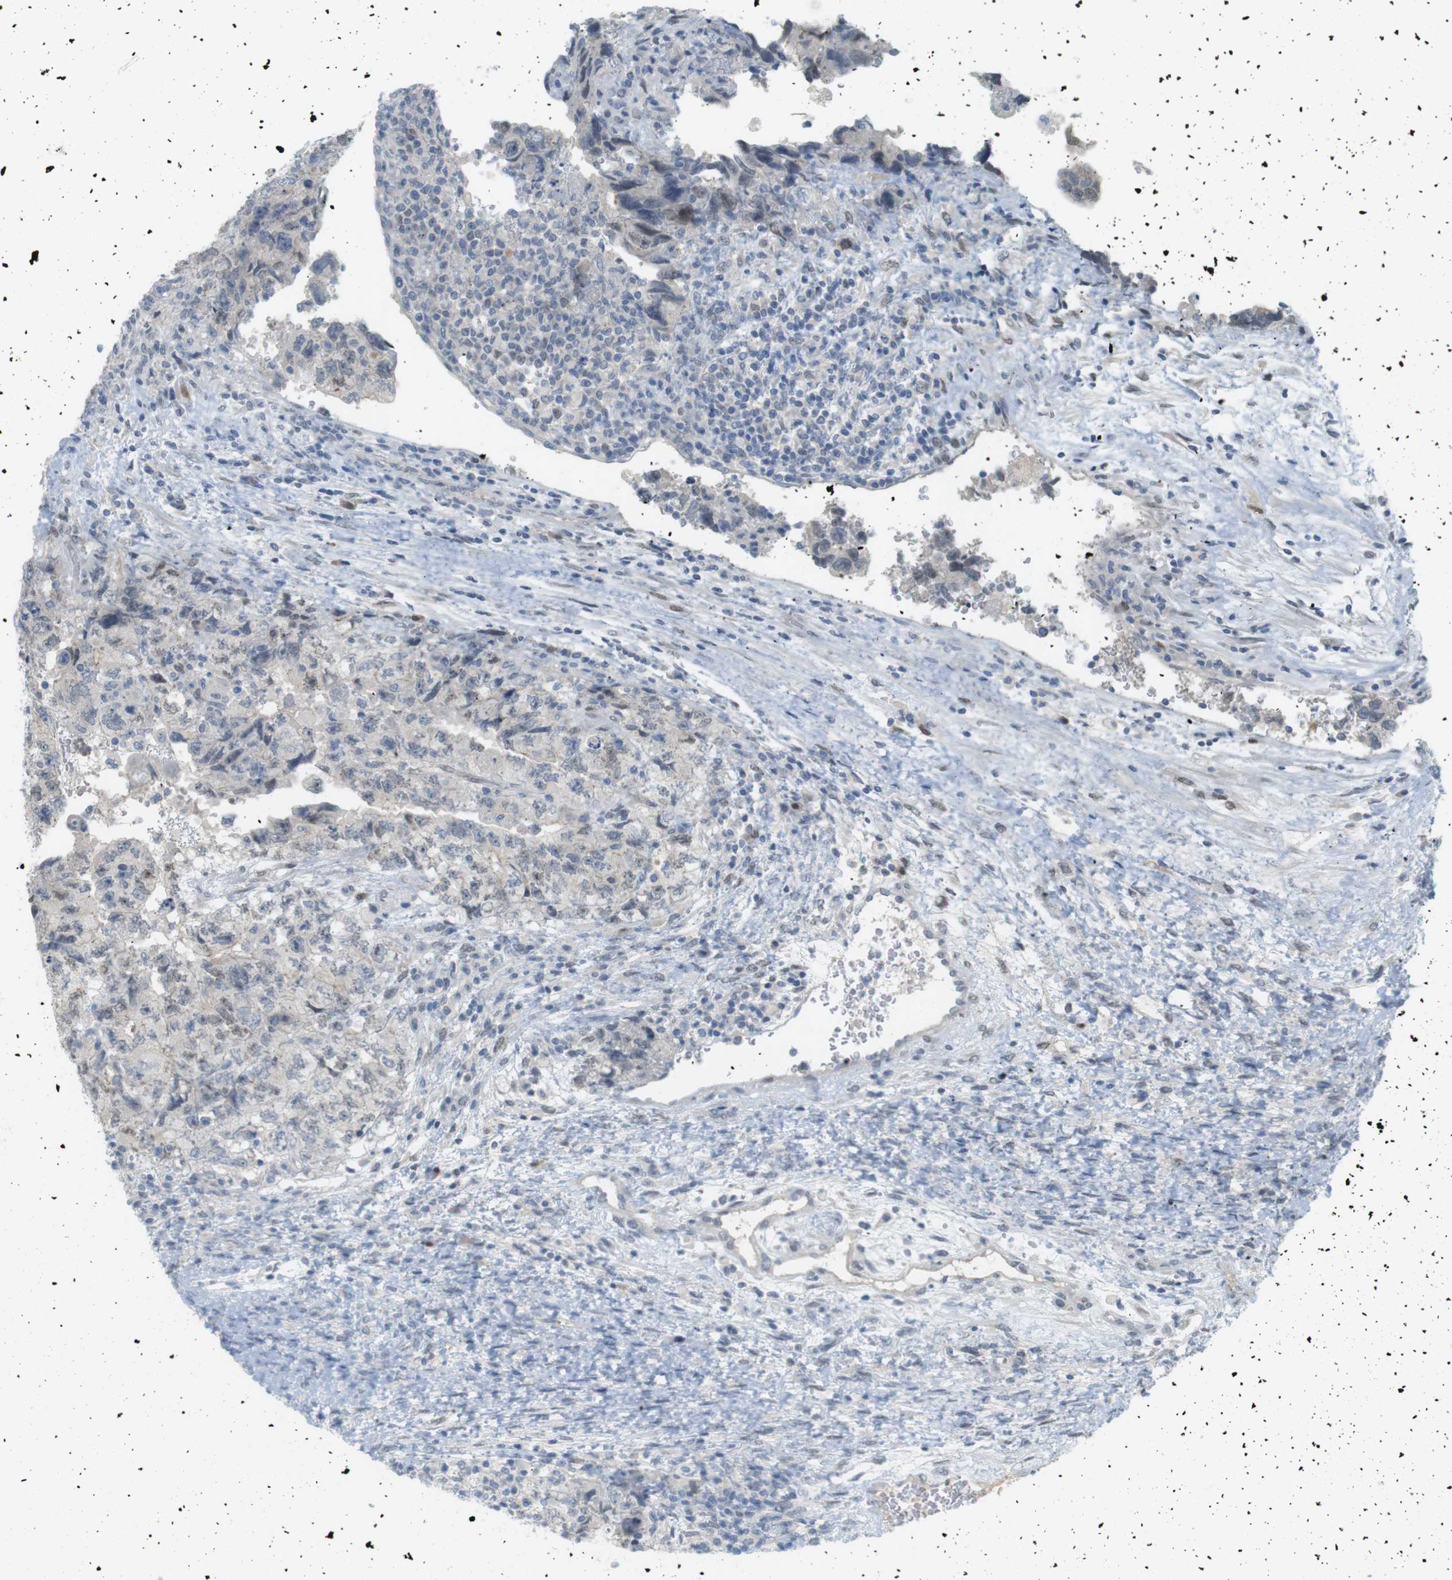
{"staining": {"intensity": "weak", "quantity": "<25%", "location": "nuclear"}, "tissue": "testis cancer", "cell_type": "Tumor cells", "image_type": "cancer", "snomed": [{"axis": "morphology", "description": "Carcinoma, Embryonal, NOS"}, {"axis": "topography", "description": "Testis"}], "caption": "Immunohistochemistry (IHC) photomicrograph of human testis cancer stained for a protein (brown), which reveals no expression in tumor cells. Brightfield microscopy of immunohistochemistry stained with DAB (3,3'-diaminobenzidine) (brown) and hematoxylin (blue), captured at high magnification.", "gene": "CREB3L2", "patient": {"sex": "male", "age": 36}}